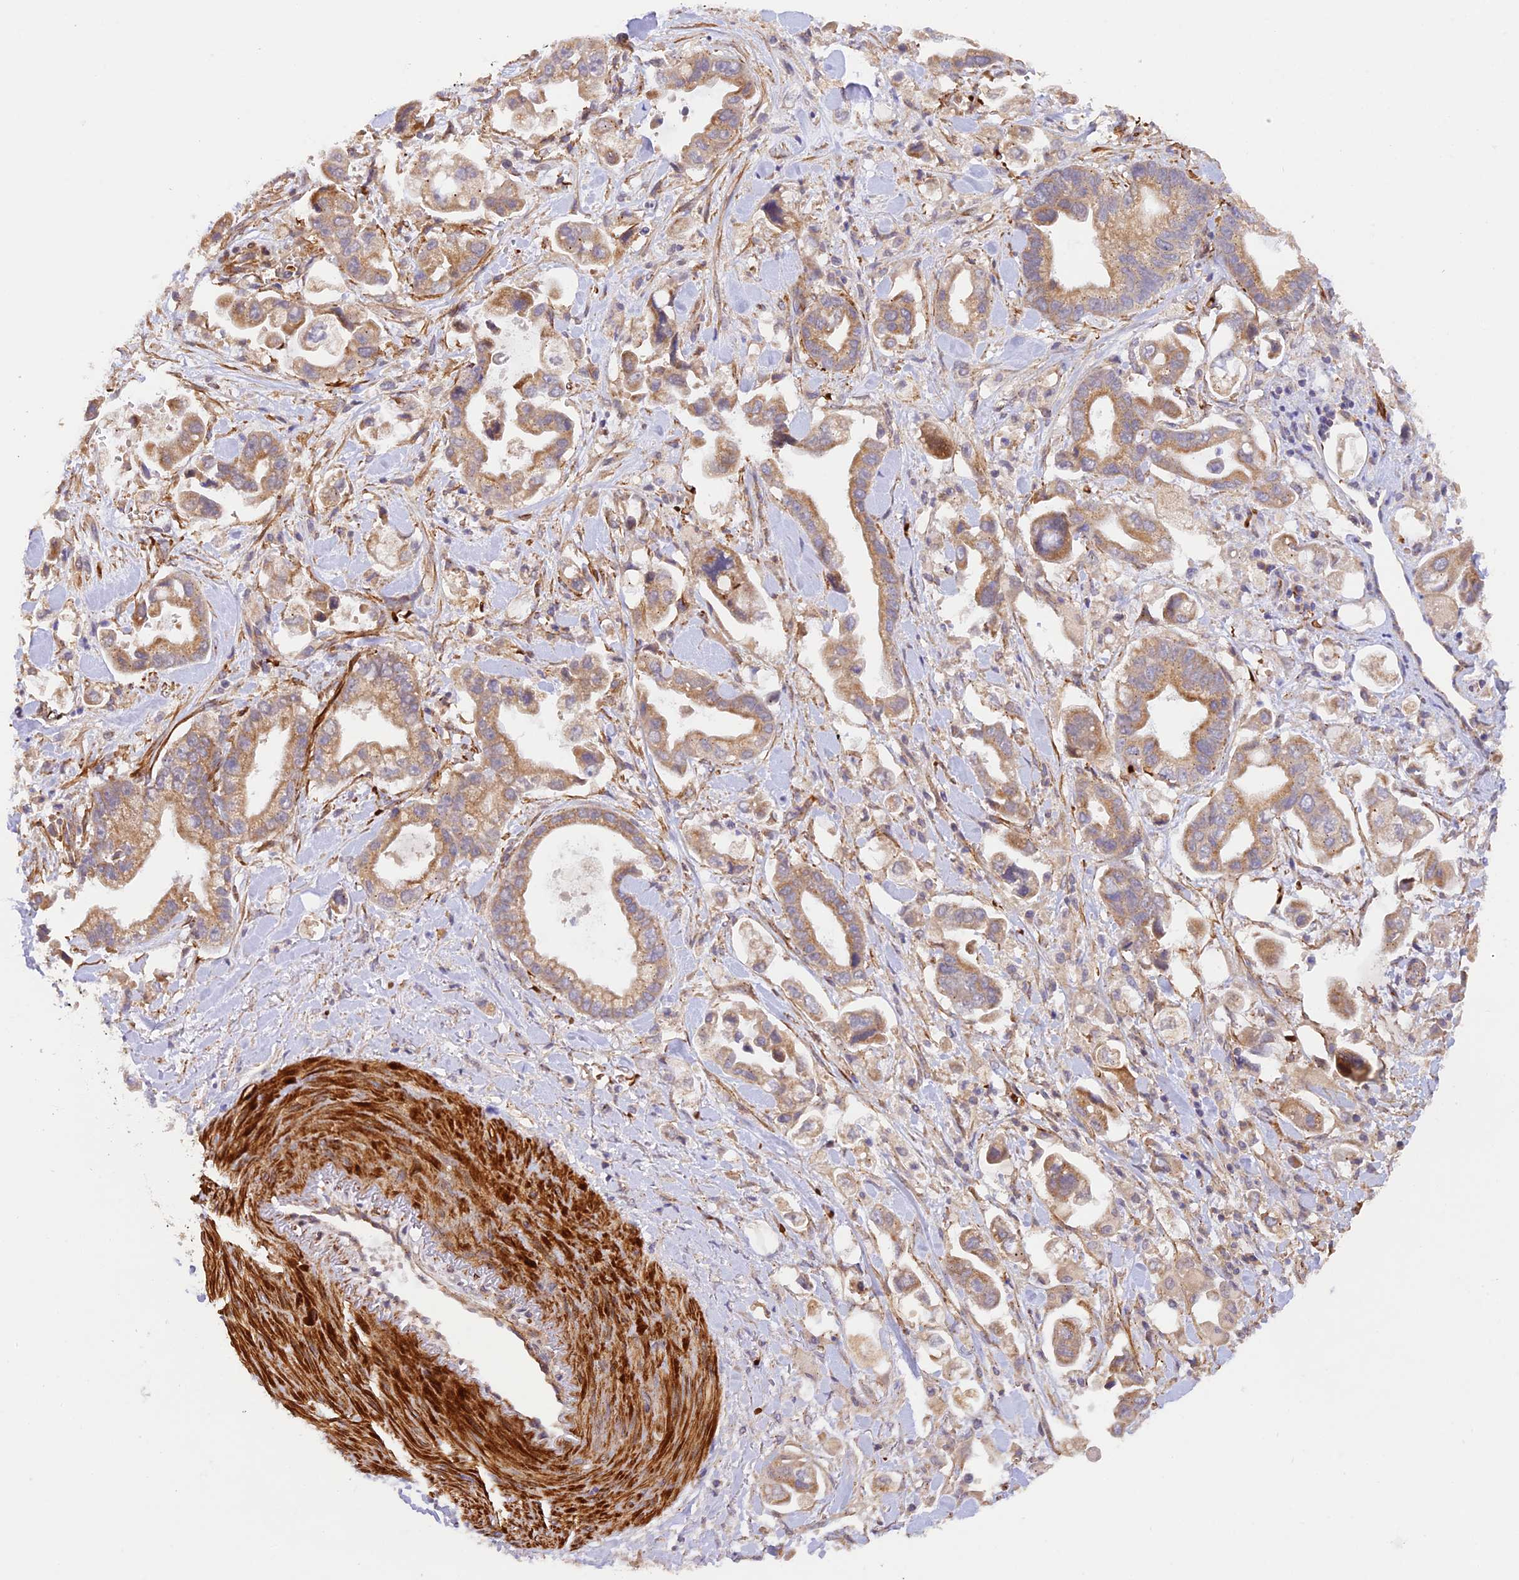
{"staining": {"intensity": "moderate", "quantity": "<25%", "location": "cytoplasmic/membranous"}, "tissue": "stomach cancer", "cell_type": "Tumor cells", "image_type": "cancer", "snomed": [{"axis": "morphology", "description": "Adenocarcinoma, NOS"}, {"axis": "topography", "description": "Stomach"}], "caption": "IHC of human stomach cancer displays low levels of moderate cytoplasmic/membranous expression in about <25% of tumor cells.", "gene": "WDFY4", "patient": {"sex": "male", "age": 62}}